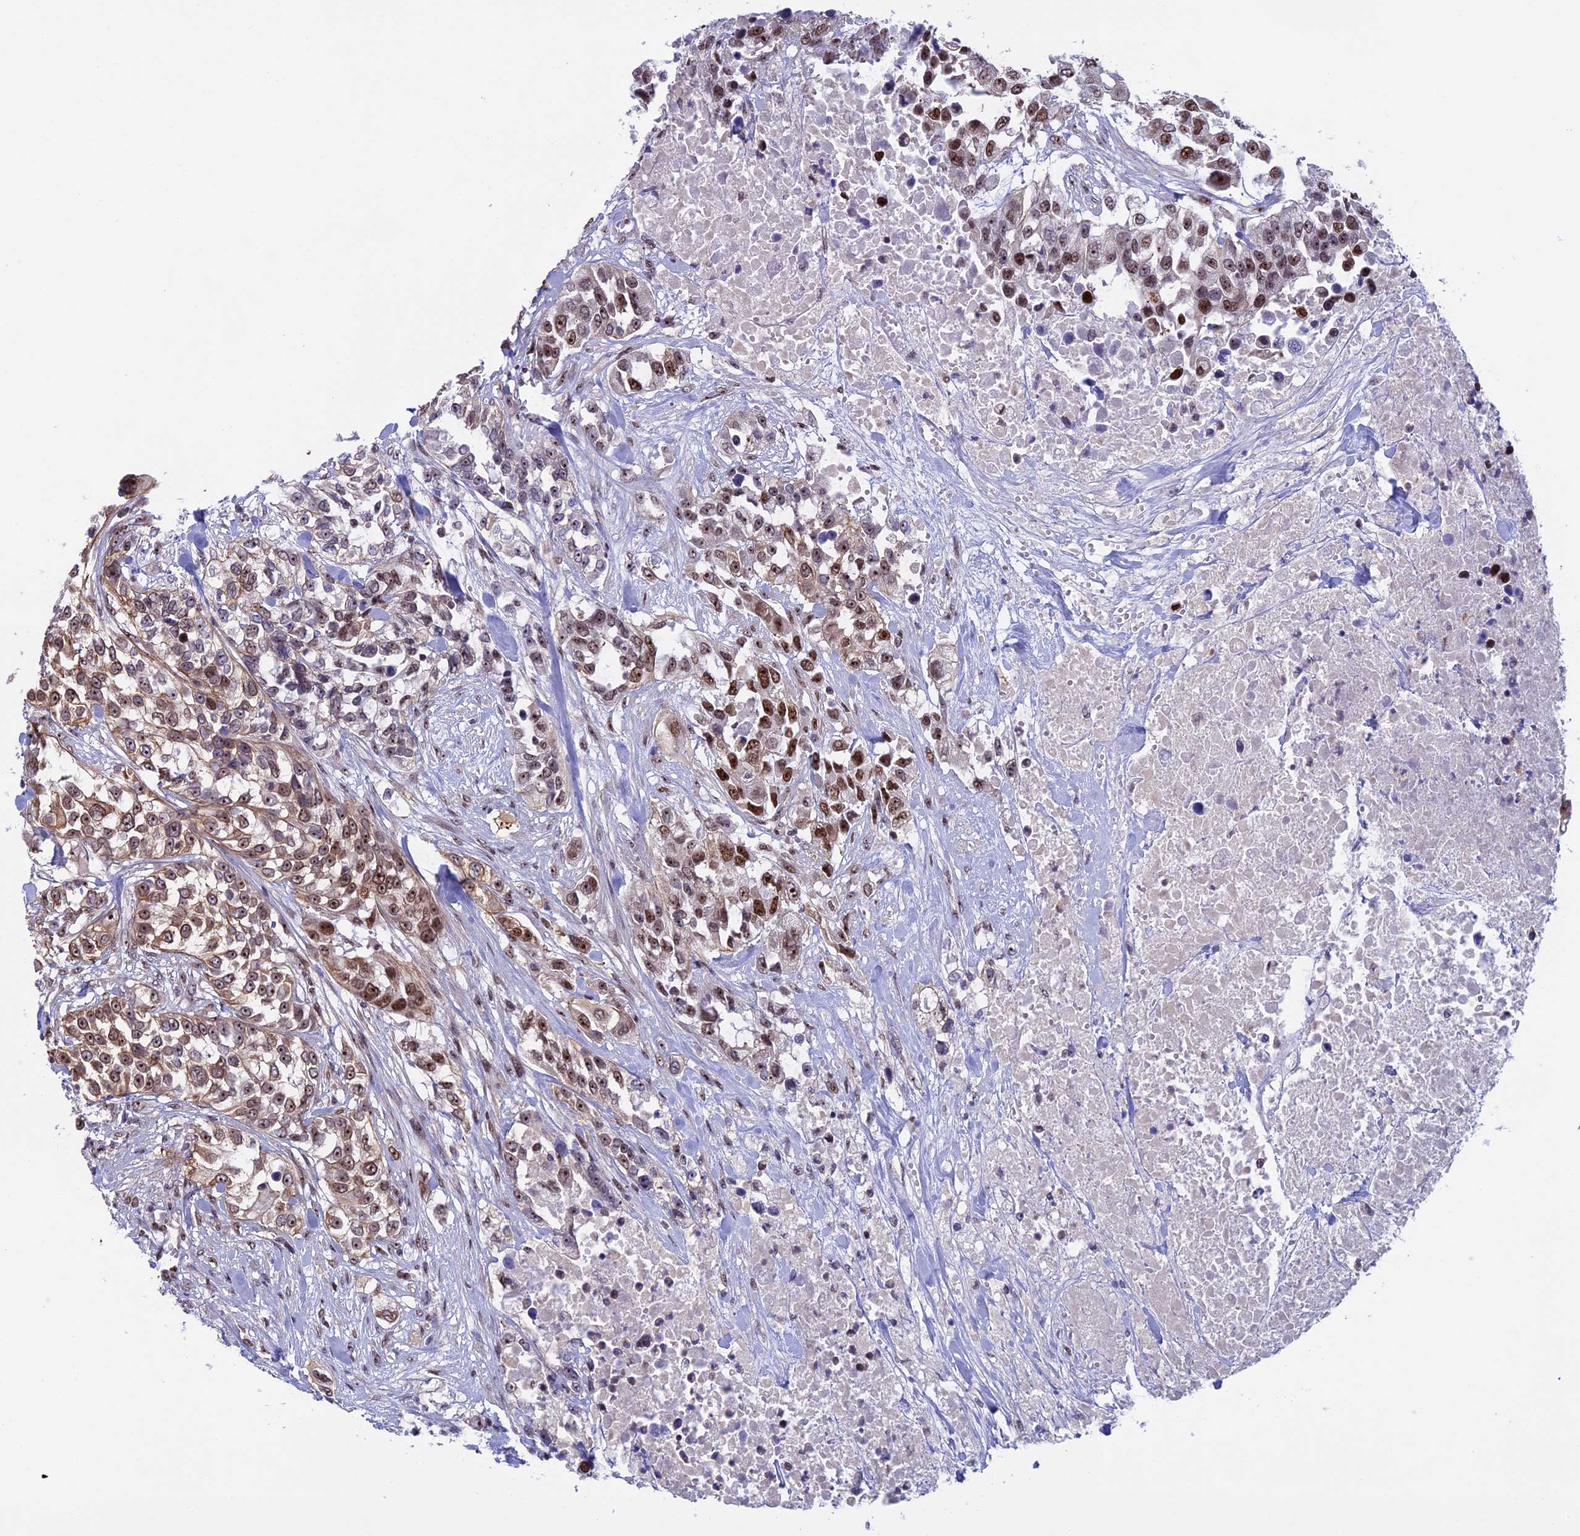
{"staining": {"intensity": "moderate", "quantity": ">75%", "location": "nuclear"}, "tissue": "urothelial cancer", "cell_type": "Tumor cells", "image_type": "cancer", "snomed": [{"axis": "morphology", "description": "Urothelial carcinoma, High grade"}, {"axis": "topography", "description": "Urinary bladder"}], "caption": "Immunohistochemical staining of urothelial cancer reveals medium levels of moderate nuclear protein expression in approximately >75% of tumor cells.", "gene": "CCDC86", "patient": {"sex": "female", "age": 80}}